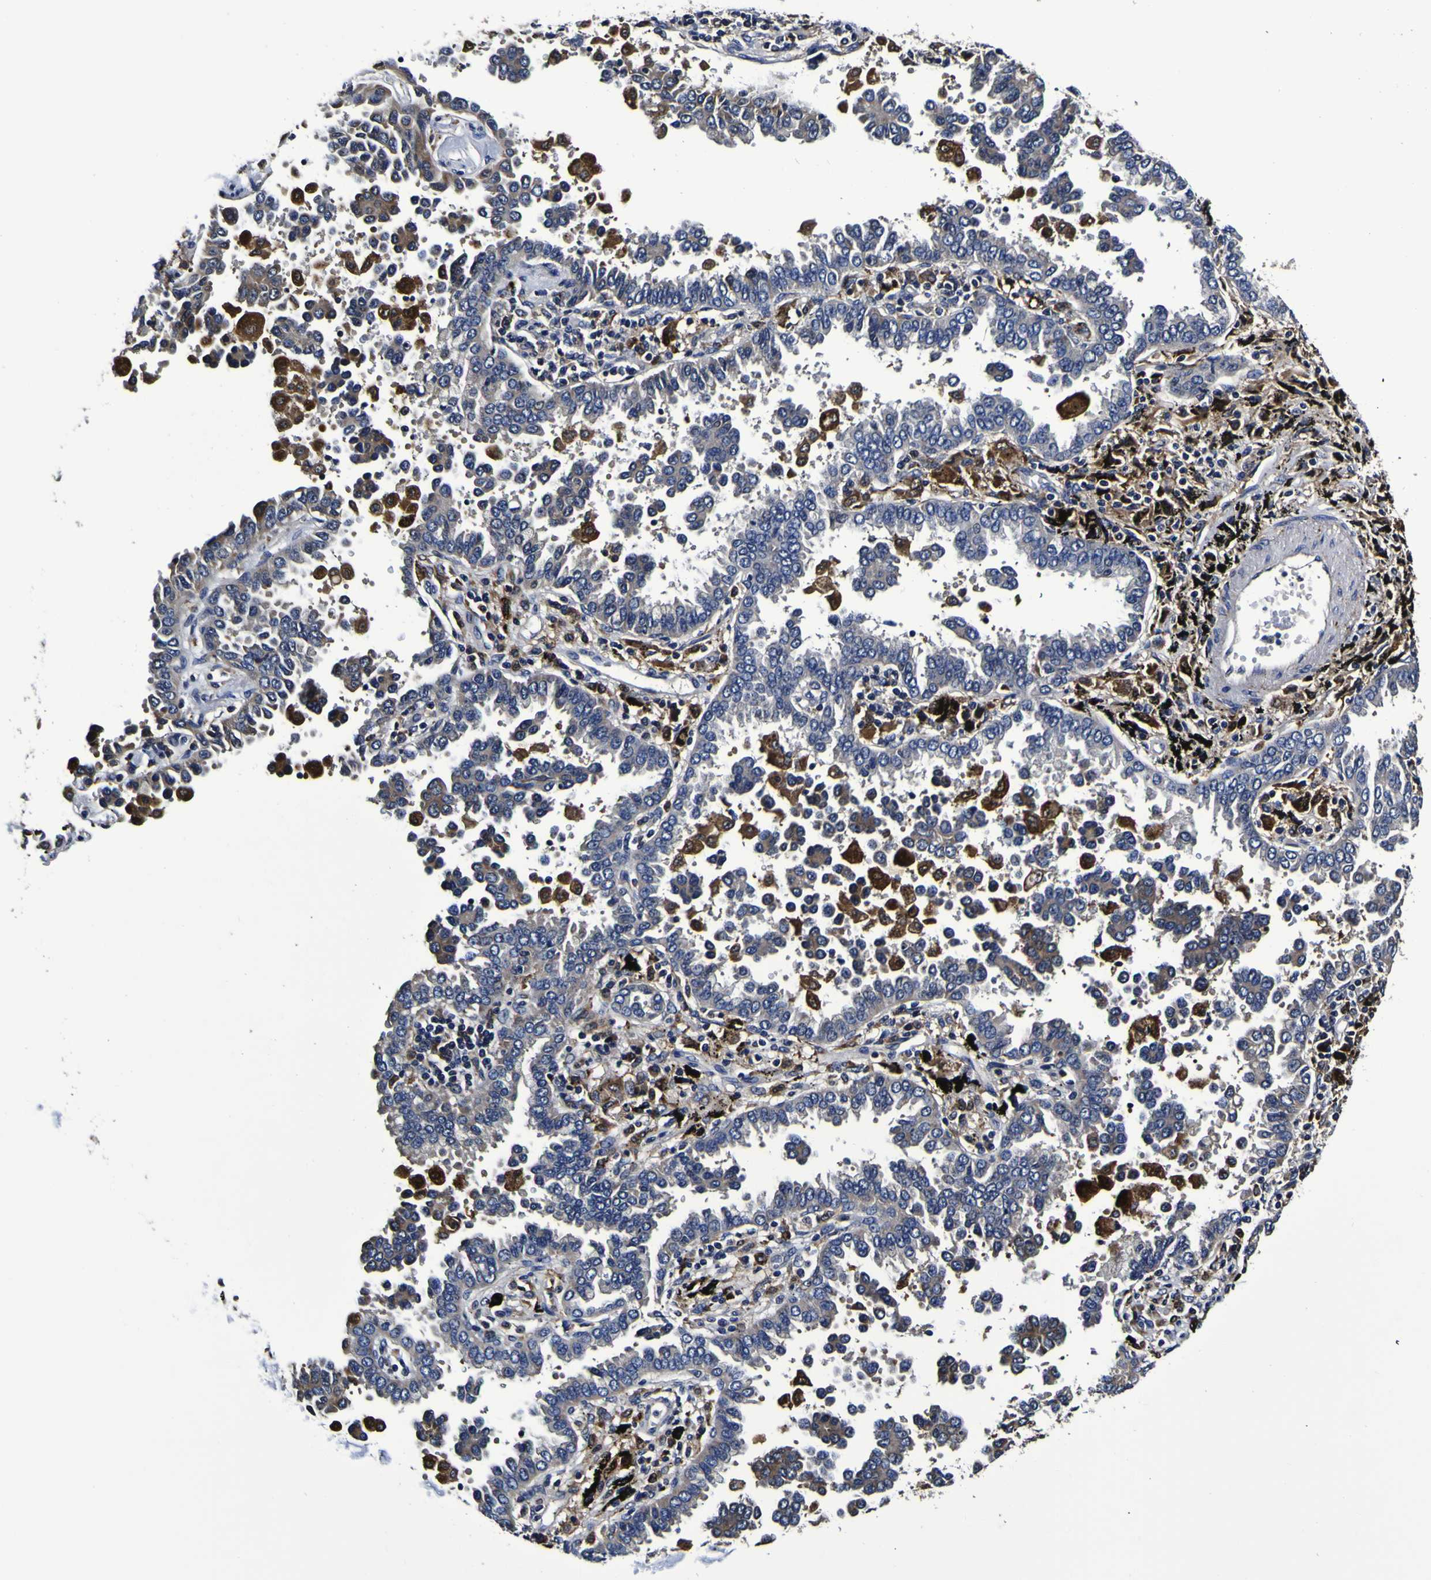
{"staining": {"intensity": "negative", "quantity": "none", "location": "none"}, "tissue": "lung cancer", "cell_type": "Tumor cells", "image_type": "cancer", "snomed": [{"axis": "morphology", "description": "Normal tissue, NOS"}, {"axis": "morphology", "description": "Adenocarcinoma, NOS"}, {"axis": "topography", "description": "Lung"}], "caption": "A high-resolution image shows IHC staining of lung cancer, which reveals no significant positivity in tumor cells.", "gene": "GPX1", "patient": {"sex": "male", "age": 59}}